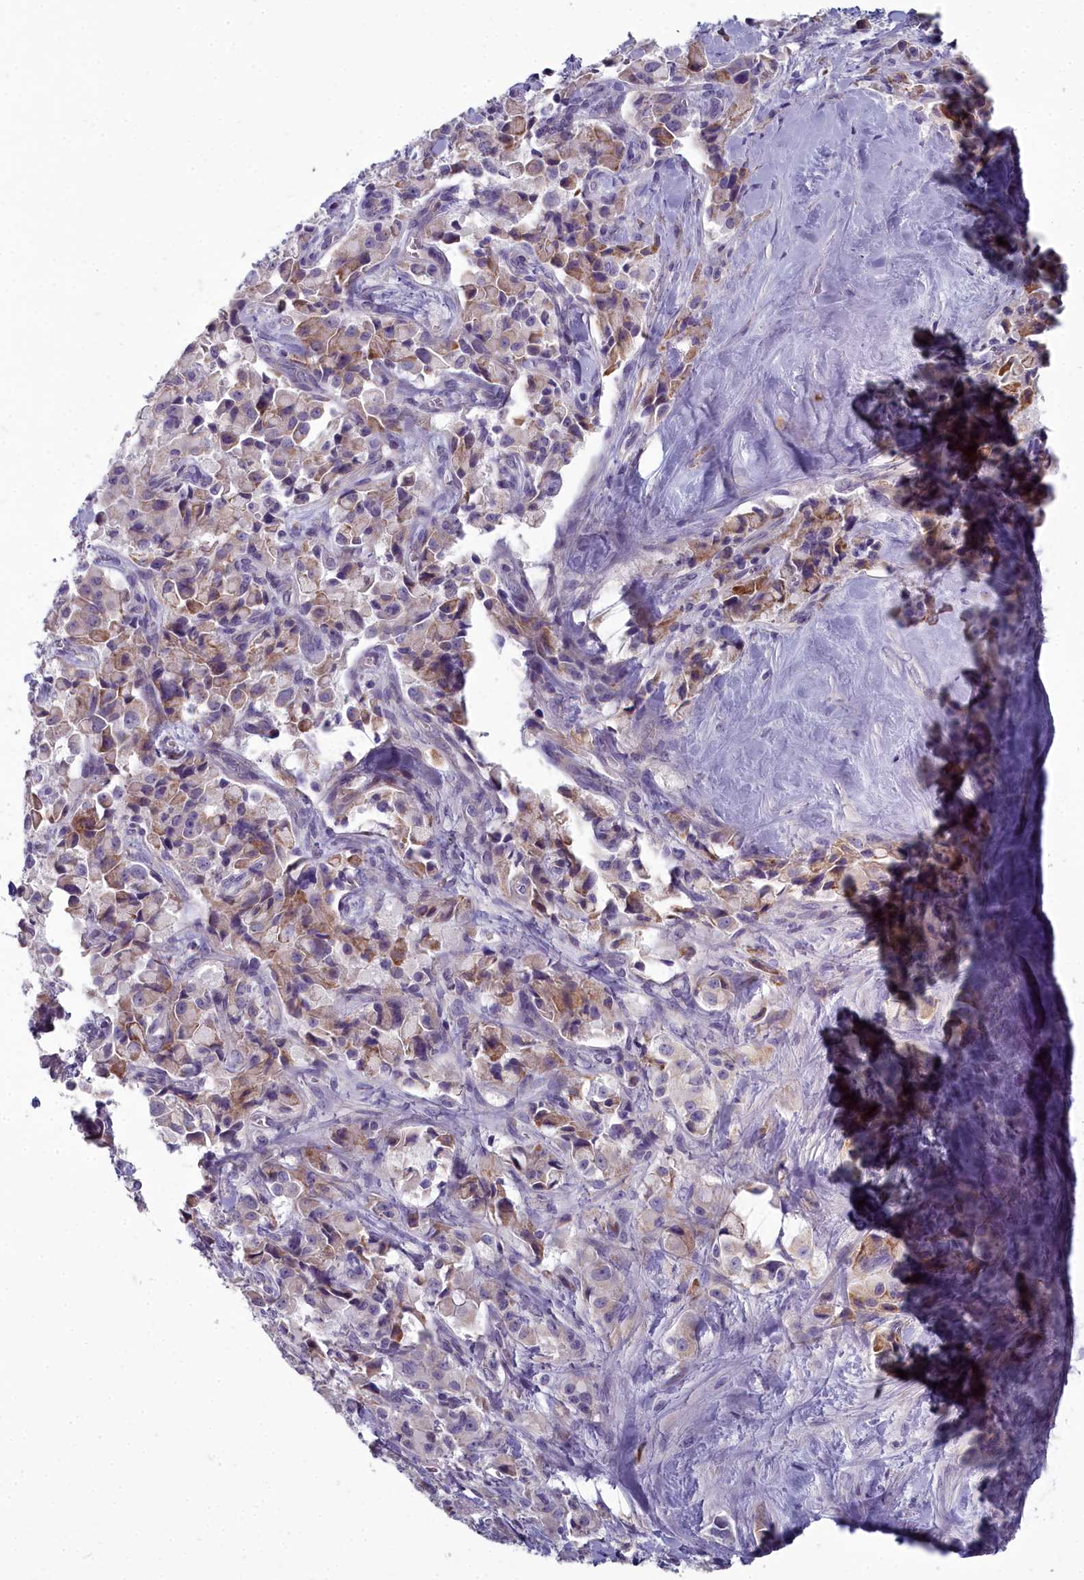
{"staining": {"intensity": "weak", "quantity": "<25%", "location": "cytoplasmic/membranous"}, "tissue": "pancreatic cancer", "cell_type": "Tumor cells", "image_type": "cancer", "snomed": [{"axis": "morphology", "description": "Adenocarcinoma, NOS"}, {"axis": "topography", "description": "Pancreas"}], "caption": "Immunohistochemistry histopathology image of neoplastic tissue: pancreatic cancer stained with DAB (3,3'-diaminobenzidine) shows no significant protein positivity in tumor cells. Nuclei are stained in blue.", "gene": "INSYN2A", "patient": {"sex": "male", "age": 65}}